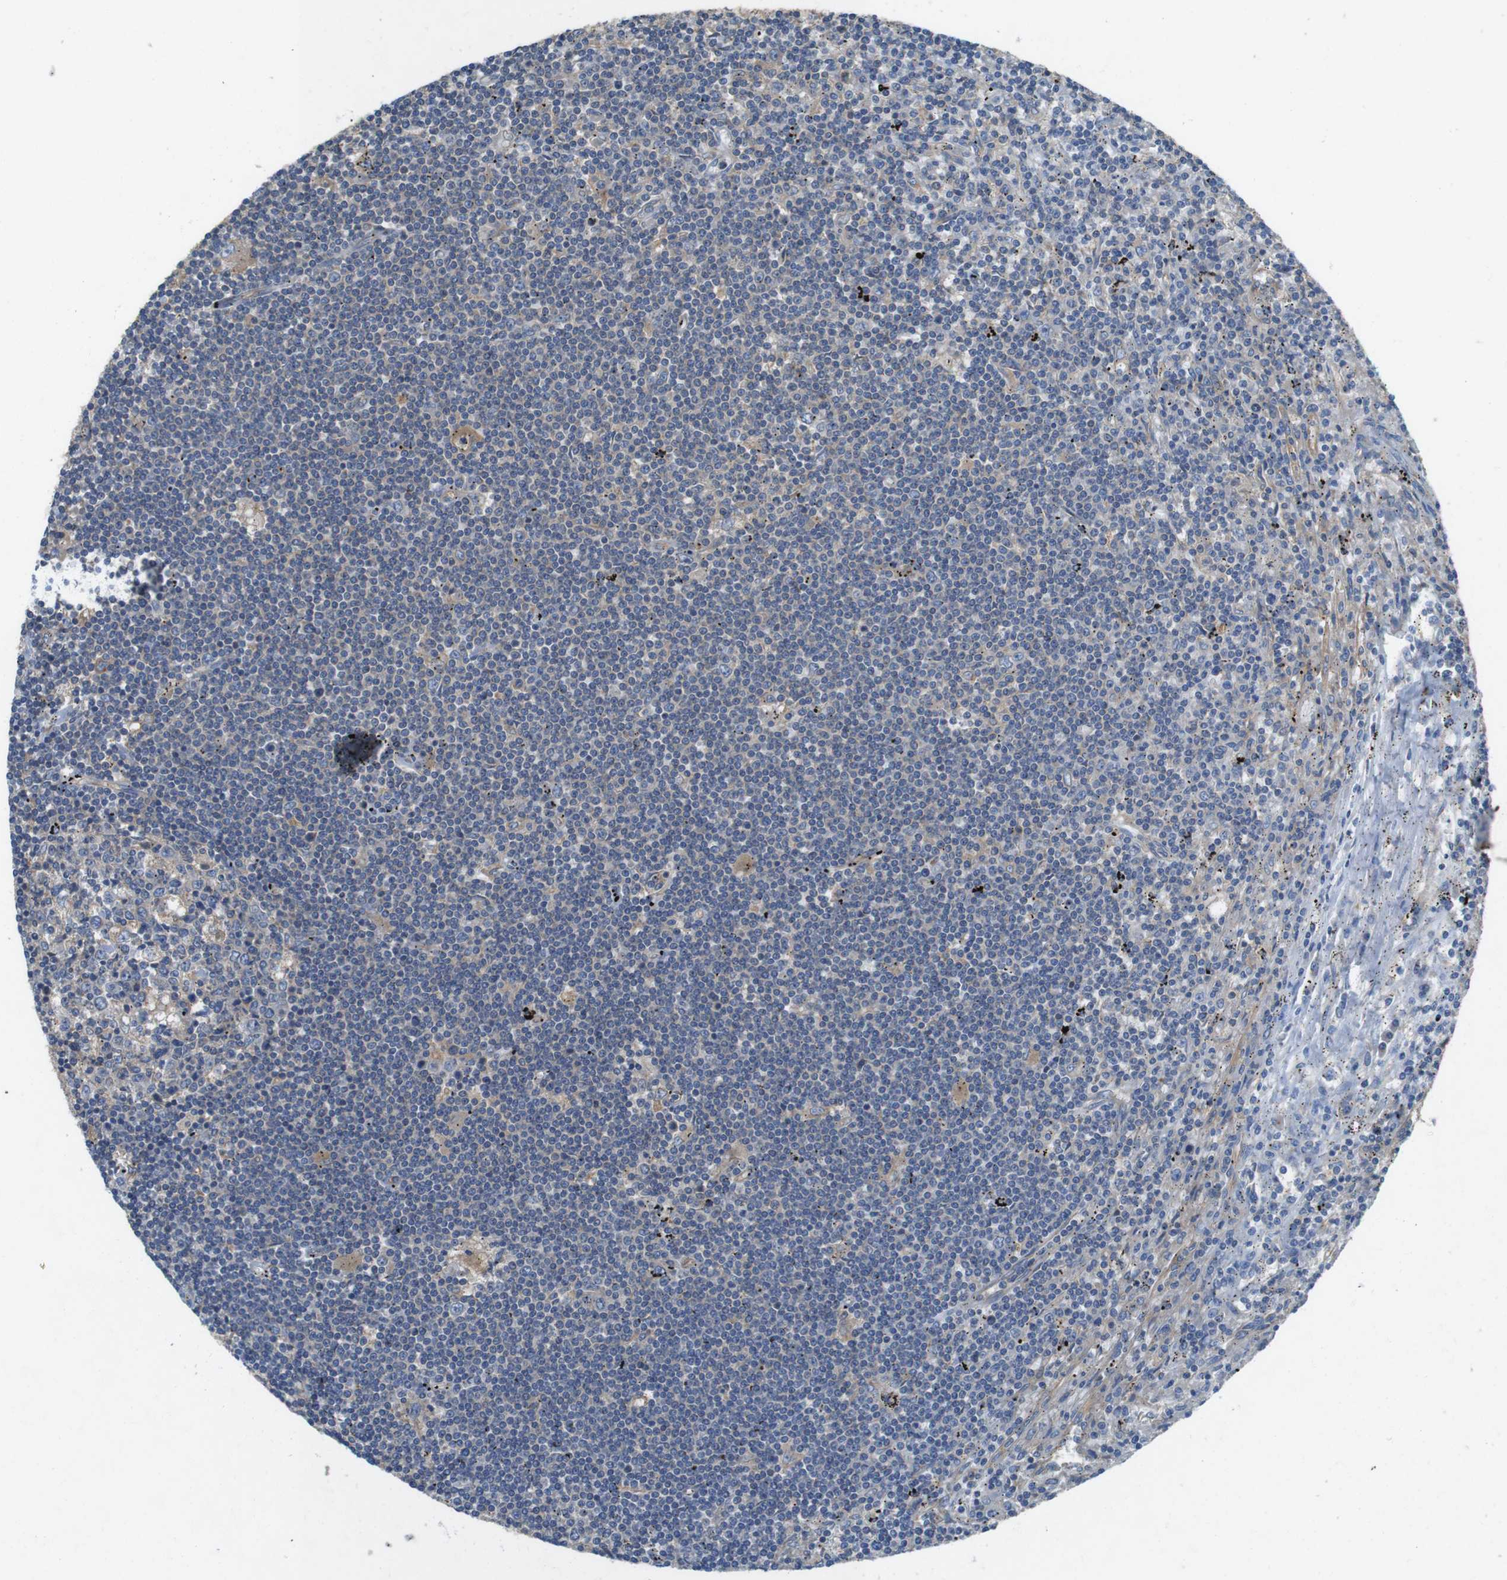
{"staining": {"intensity": "weak", "quantity": "<25%", "location": "cytoplasmic/membranous"}, "tissue": "lymphoma", "cell_type": "Tumor cells", "image_type": "cancer", "snomed": [{"axis": "morphology", "description": "Malignant lymphoma, non-Hodgkin's type, Low grade"}, {"axis": "topography", "description": "Spleen"}], "caption": "Histopathology image shows no significant protein staining in tumor cells of lymphoma.", "gene": "DCTN1", "patient": {"sex": "male", "age": 76}}